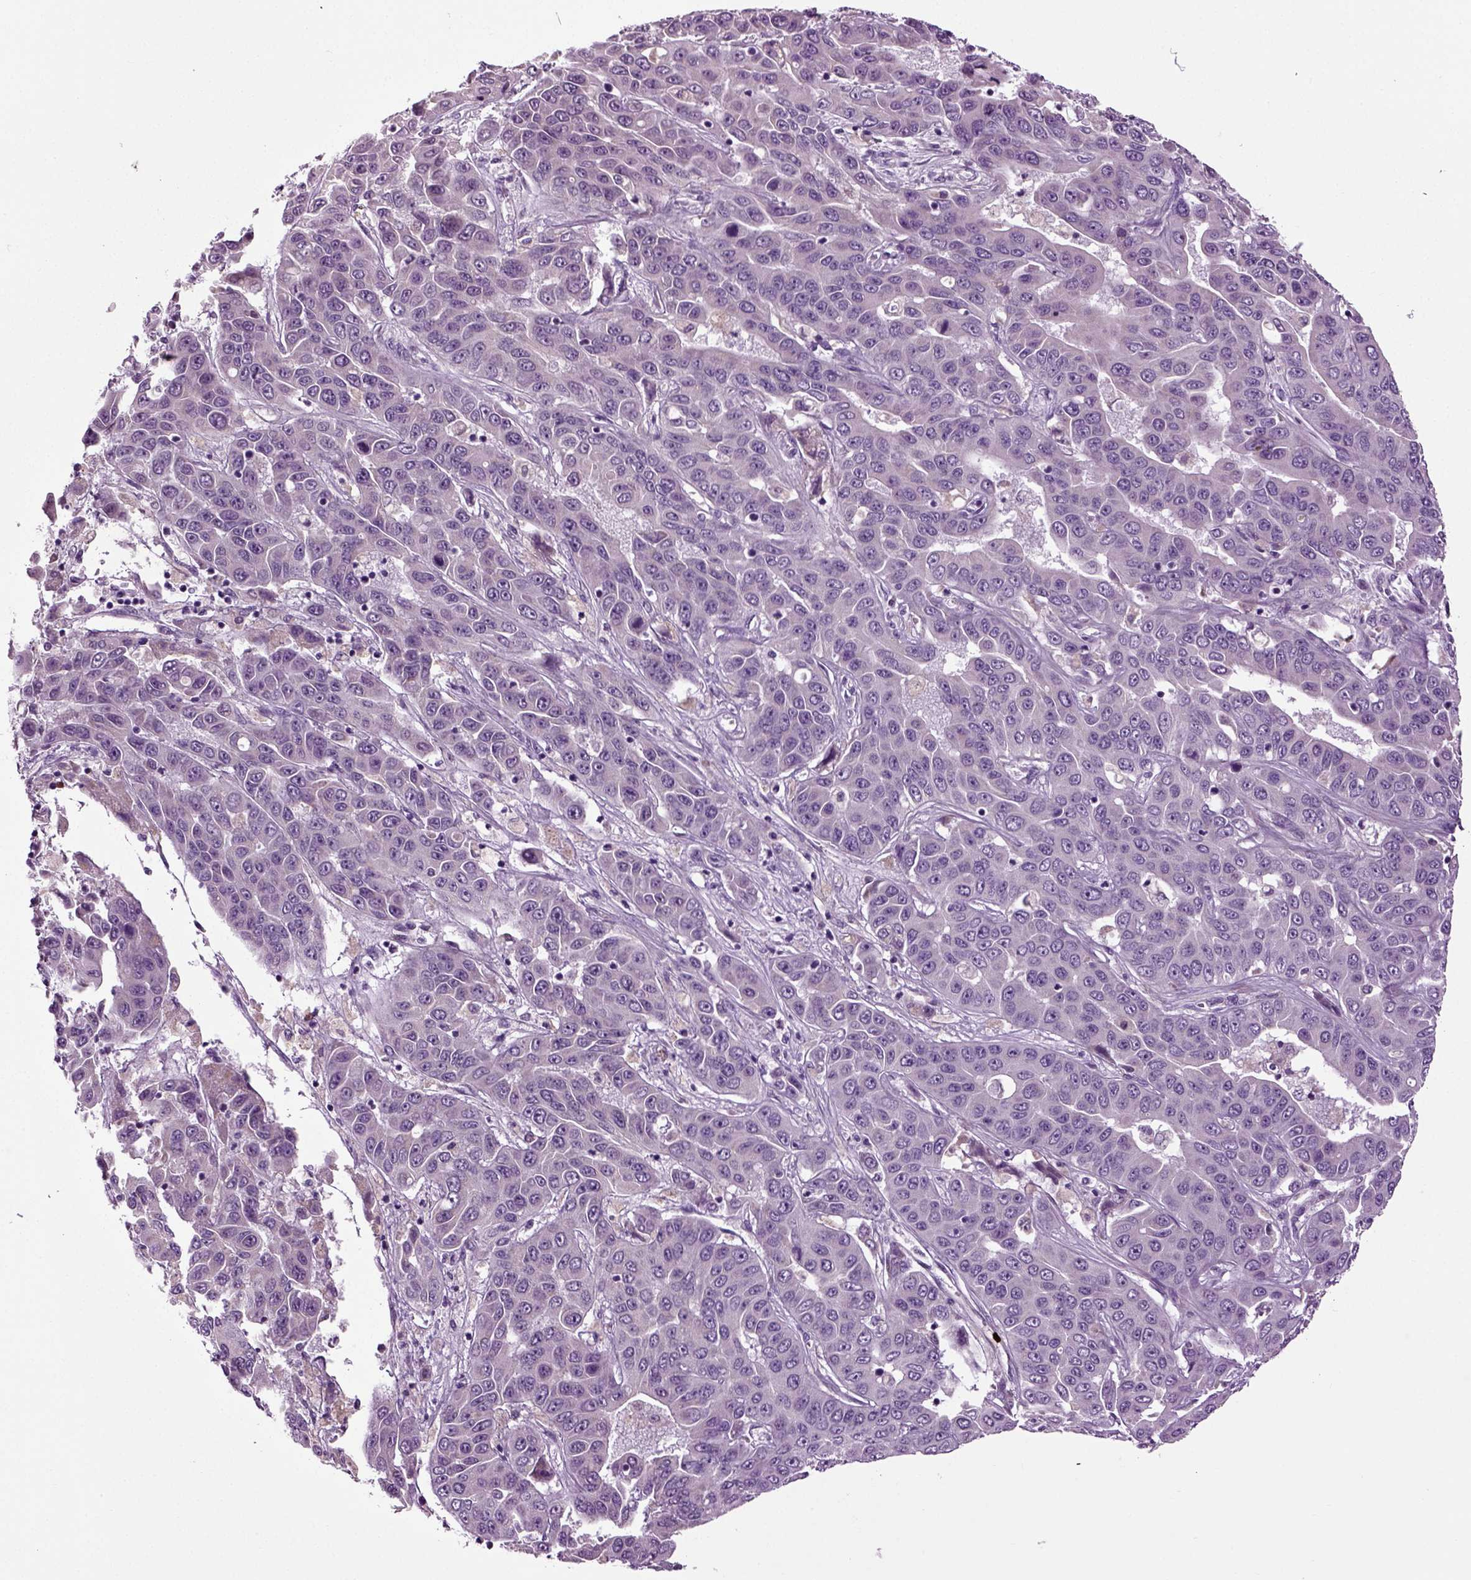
{"staining": {"intensity": "negative", "quantity": "none", "location": "none"}, "tissue": "liver cancer", "cell_type": "Tumor cells", "image_type": "cancer", "snomed": [{"axis": "morphology", "description": "Cholangiocarcinoma"}, {"axis": "topography", "description": "Liver"}], "caption": "Immunohistochemistry (IHC) of cholangiocarcinoma (liver) reveals no positivity in tumor cells.", "gene": "SPATA17", "patient": {"sex": "female", "age": 52}}